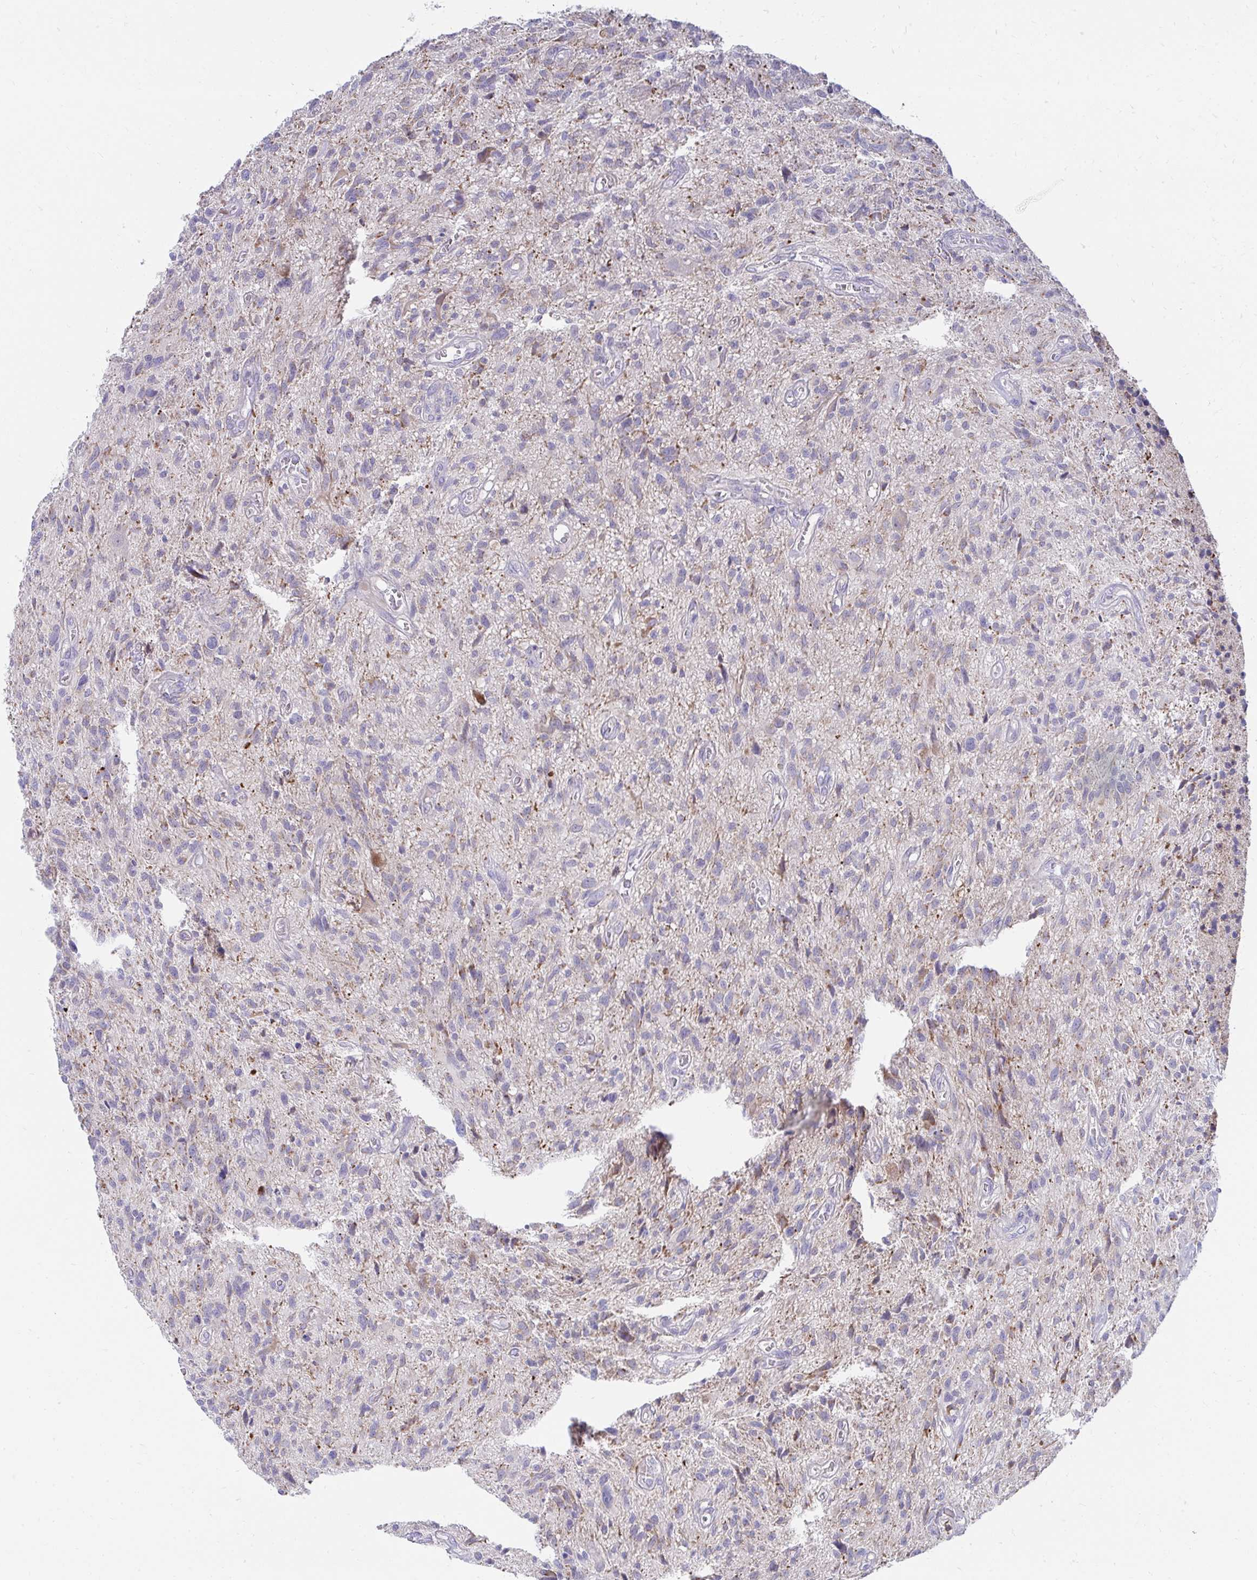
{"staining": {"intensity": "weak", "quantity": "<25%", "location": "cytoplasmic/membranous"}, "tissue": "glioma", "cell_type": "Tumor cells", "image_type": "cancer", "snomed": [{"axis": "morphology", "description": "Glioma, malignant, High grade"}, {"axis": "topography", "description": "Brain"}], "caption": "Immunohistochemistry of human glioma displays no staining in tumor cells.", "gene": "PRRG3", "patient": {"sex": "male", "age": 75}}